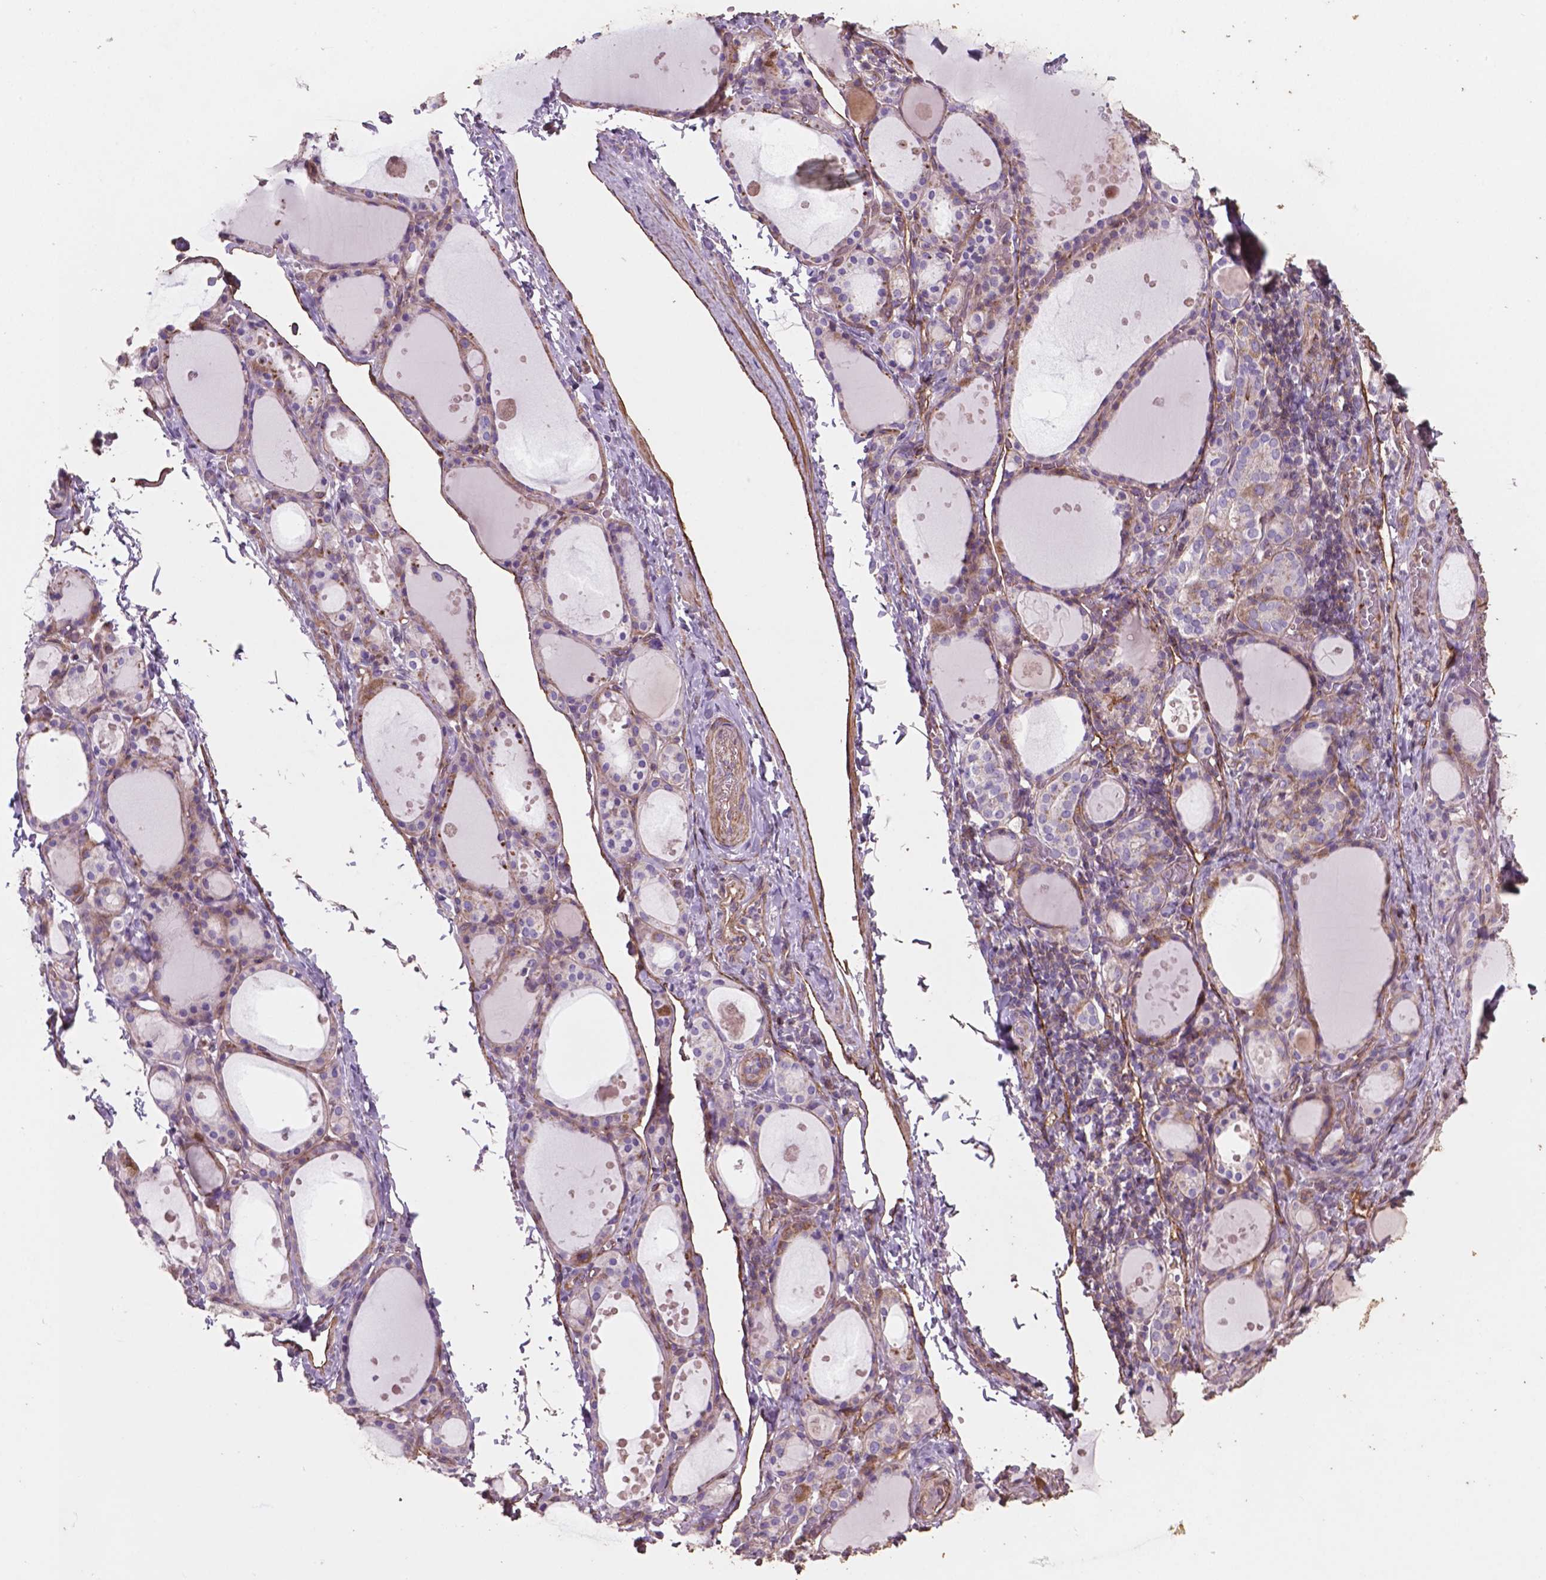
{"staining": {"intensity": "weak", "quantity": "25%-75%", "location": "cytoplasmic/membranous"}, "tissue": "thyroid gland", "cell_type": "Glandular cells", "image_type": "normal", "snomed": [{"axis": "morphology", "description": "Normal tissue, NOS"}, {"axis": "topography", "description": "Thyroid gland"}], "caption": "A low amount of weak cytoplasmic/membranous positivity is seen in approximately 25%-75% of glandular cells in benign thyroid gland.", "gene": "COMMD4", "patient": {"sex": "male", "age": 68}}